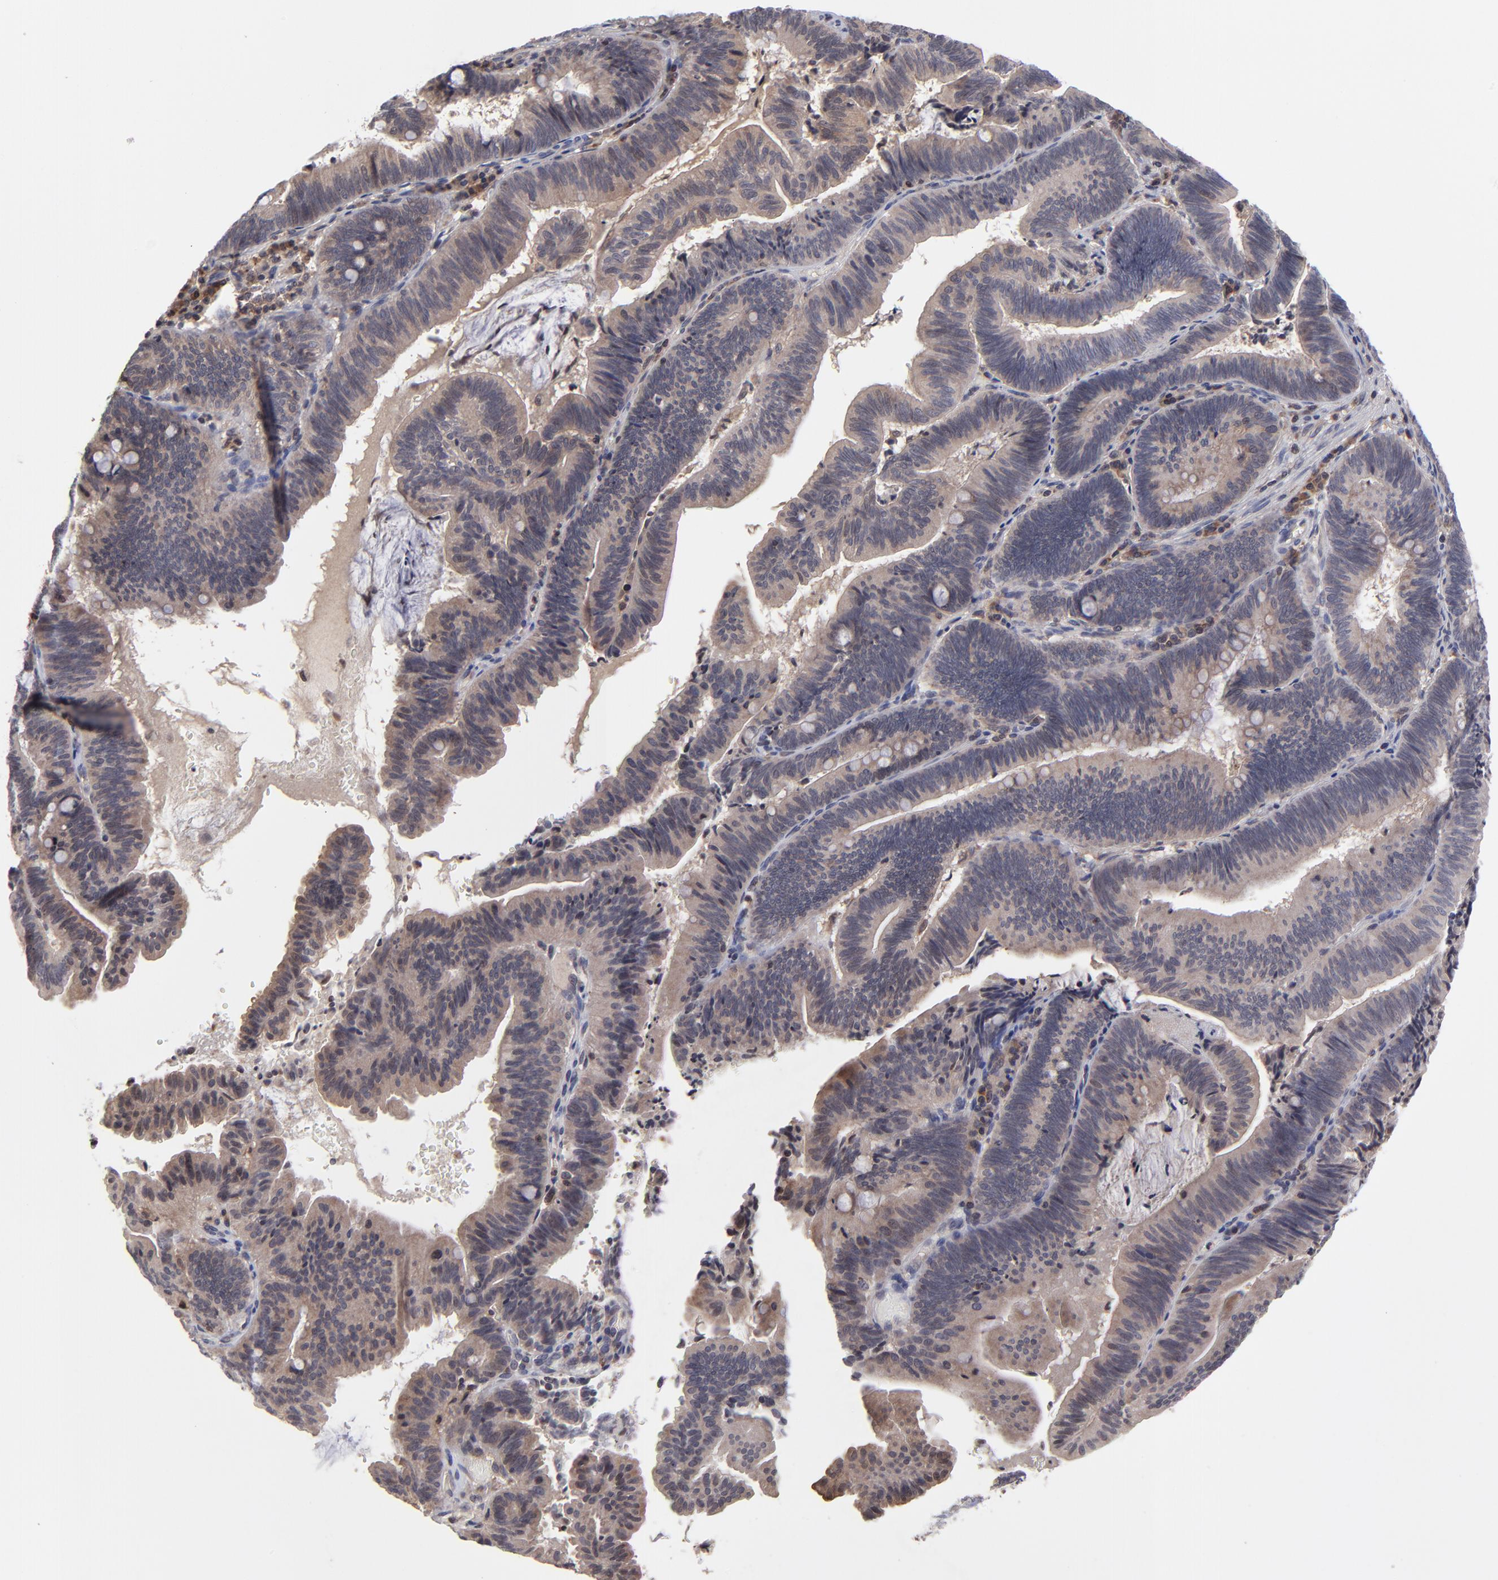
{"staining": {"intensity": "moderate", "quantity": "25%-75%", "location": "cytoplasmic/membranous"}, "tissue": "pancreatic cancer", "cell_type": "Tumor cells", "image_type": "cancer", "snomed": [{"axis": "morphology", "description": "Adenocarcinoma, NOS"}, {"axis": "topography", "description": "Pancreas"}], "caption": "The photomicrograph demonstrates a brown stain indicating the presence of a protein in the cytoplasmic/membranous of tumor cells in adenocarcinoma (pancreatic). (DAB (3,3'-diaminobenzidine) IHC with brightfield microscopy, high magnification).", "gene": "UBE2L6", "patient": {"sex": "male", "age": 82}}